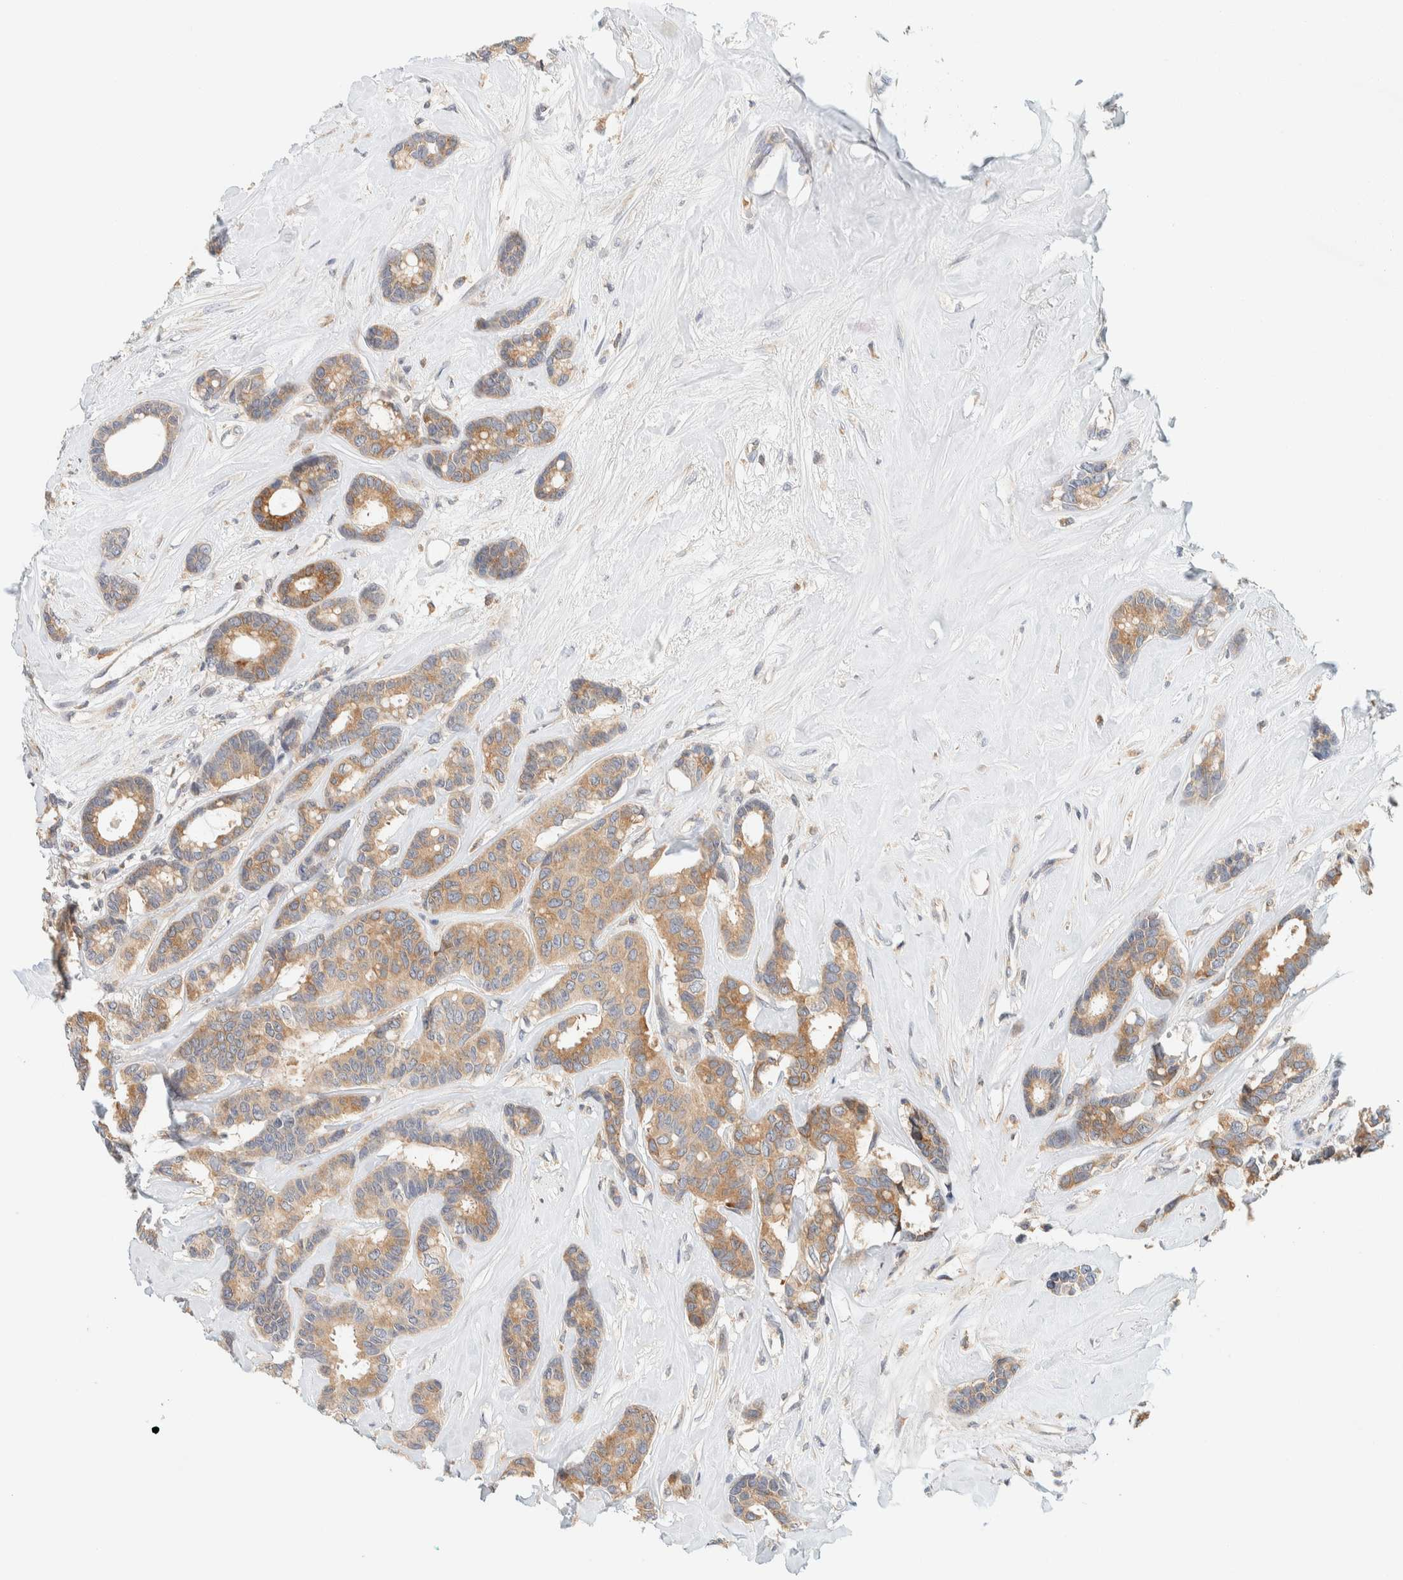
{"staining": {"intensity": "moderate", "quantity": ">75%", "location": "cytoplasmic/membranous"}, "tissue": "breast cancer", "cell_type": "Tumor cells", "image_type": "cancer", "snomed": [{"axis": "morphology", "description": "Duct carcinoma"}, {"axis": "topography", "description": "Breast"}], "caption": "Breast cancer was stained to show a protein in brown. There is medium levels of moderate cytoplasmic/membranous positivity in approximately >75% of tumor cells.", "gene": "SUMF2", "patient": {"sex": "female", "age": 87}}